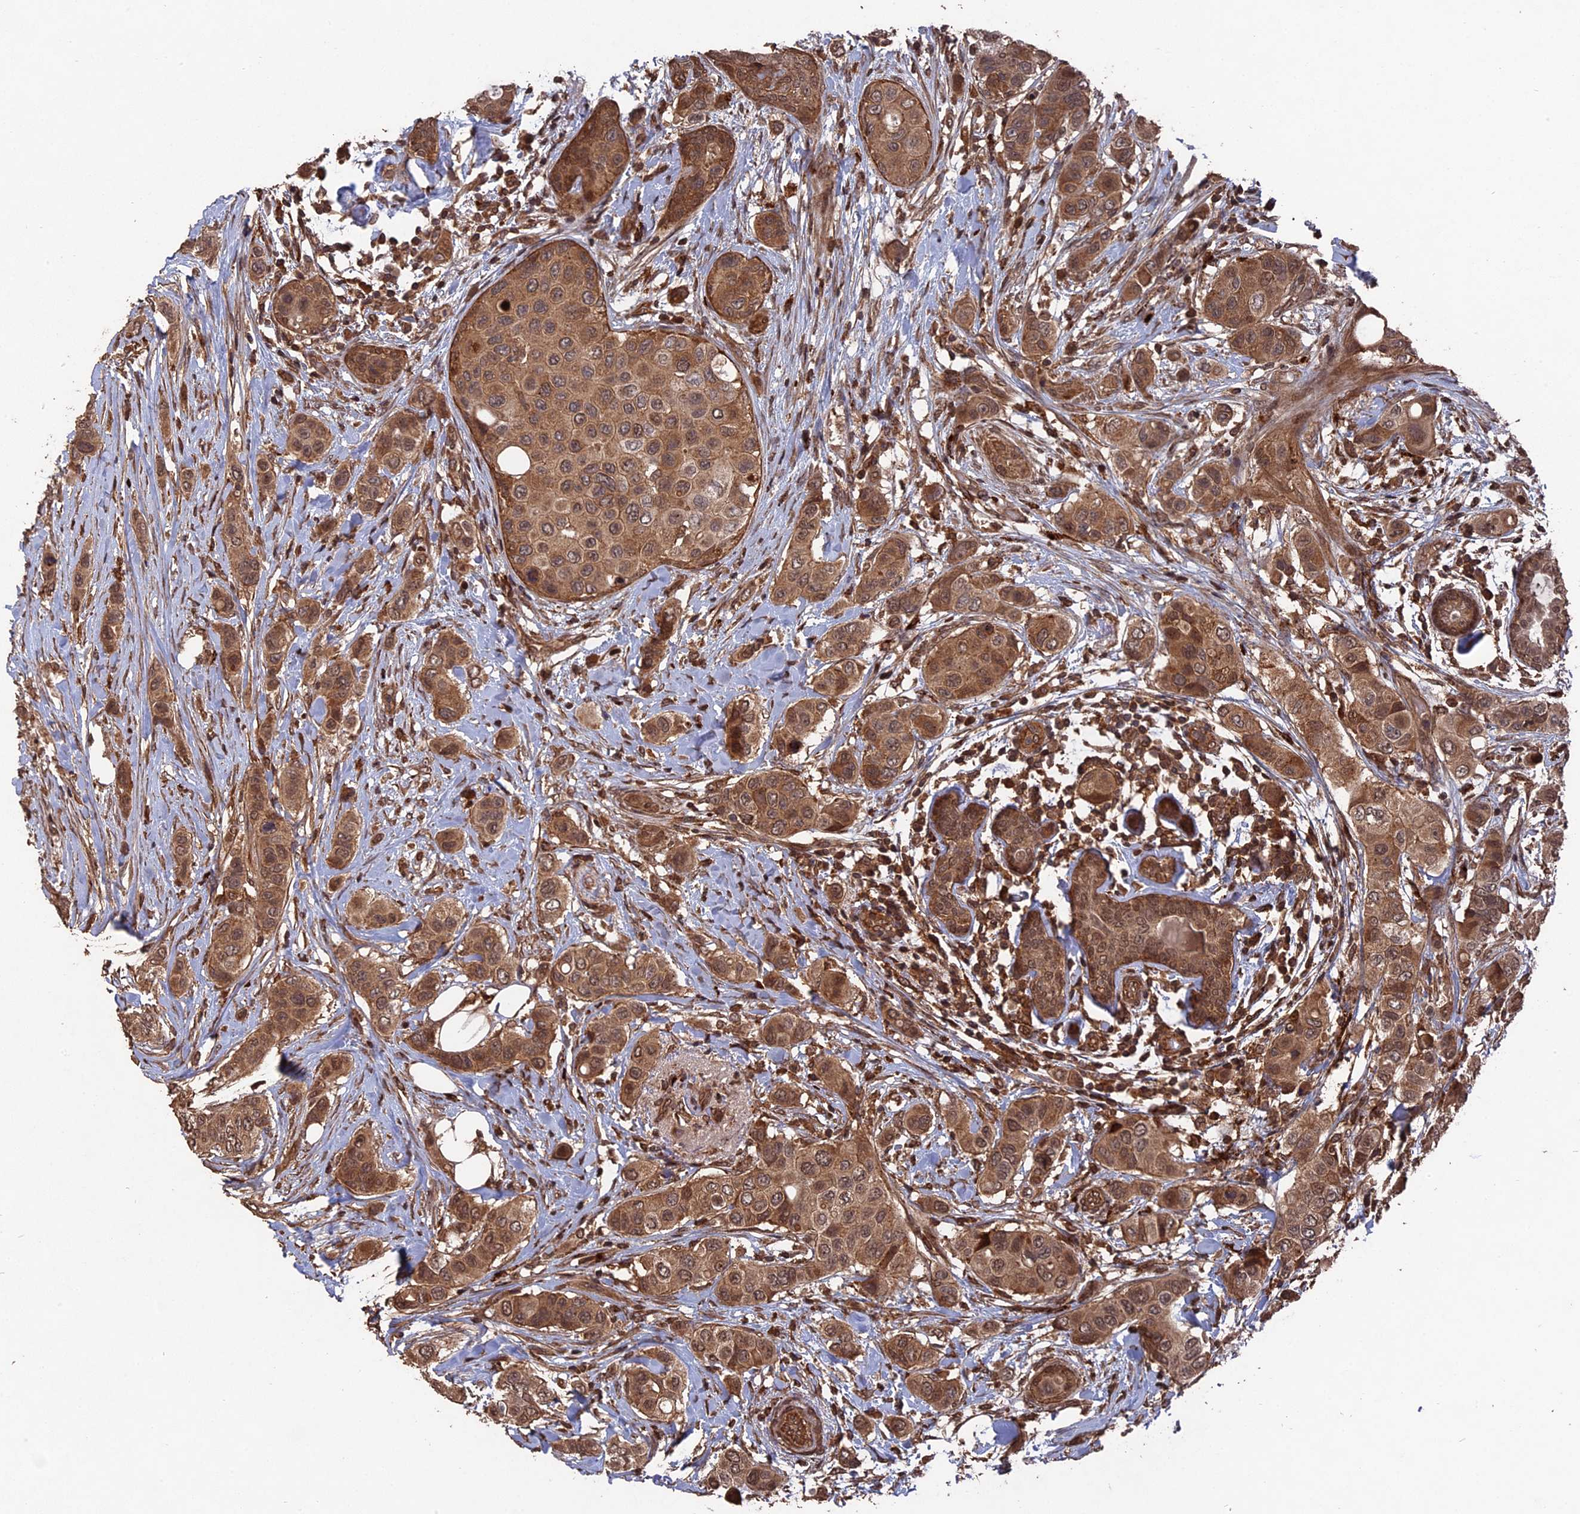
{"staining": {"intensity": "moderate", "quantity": ">75%", "location": "cytoplasmic/membranous,nuclear"}, "tissue": "breast cancer", "cell_type": "Tumor cells", "image_type": "cancer", "snomed": [{"axis": "morphology", "description": "Lobular carcinoma"}, {"axis": "topography", "description": "Breast"}], "caption": "Immunohistochemical staining of human breast cancer (lobular carcinoma) demonstrates medium levels of moderate cytoplasmic/membranous and nuclear protein expression in about >75% of tumor cells.", "gene": "TELO2", "patient": {"sex": "female", "age": 51}}